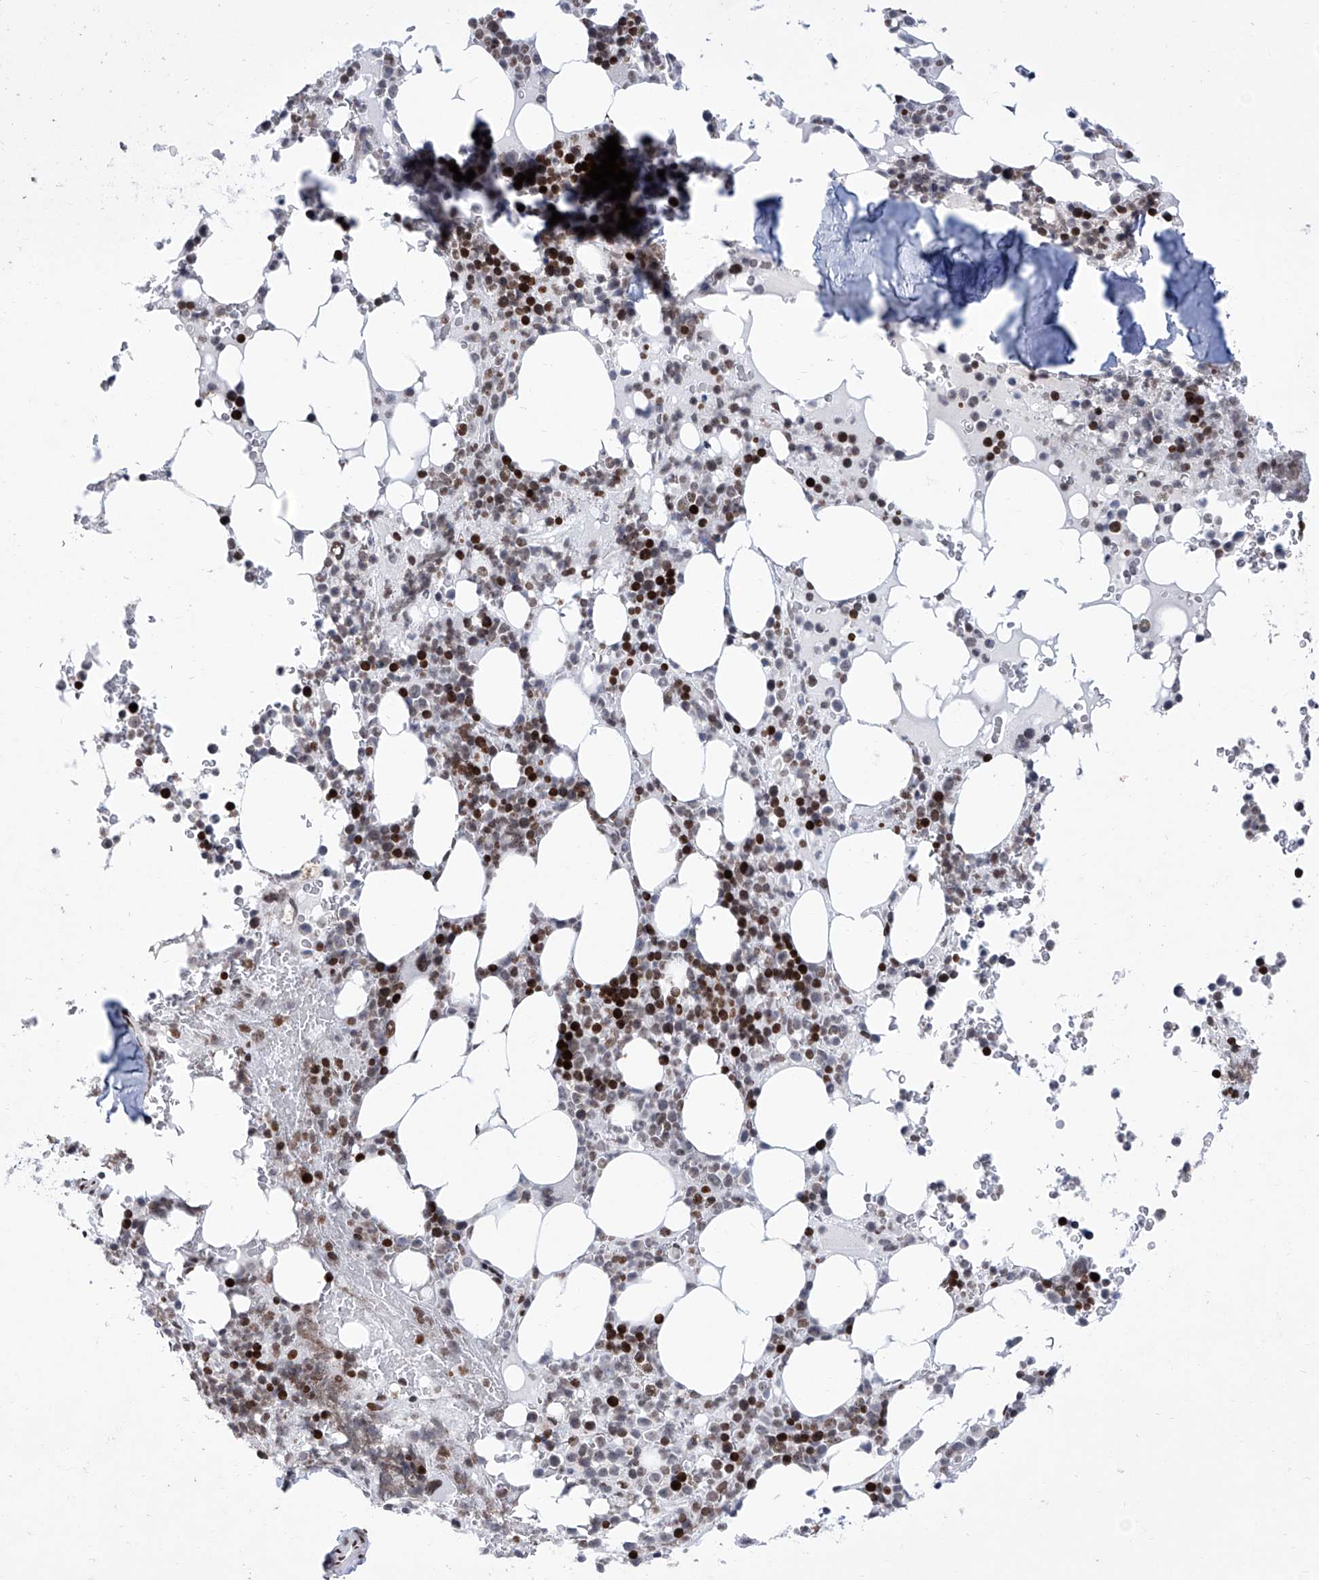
{"staining": {"intensity": "strong", "quantity": "25%-75%", "location": "nuclear"}, "tissue": "bone marrow", "cell_type": "Hematopoietic cells", "image_type": "normal", "snomed": [{"axis": "morphology", "description": "Normal tissue, NOS"}, {"axis": "topography", "description": "Bone marrow"}], "caption": "Immunohistochemistry staining of unremarkable bone marrow, which displays high levels of strong nuclear expression in approximately 25%-75% of hematopoietic cells indicating strong nuclear protein expression. The staining was performed using DAB (brown) for protein detection and nuclei were counterstained in hematoxylin (blue).", "gene": "HEY2", "patient": {"sex": "male", "age": 58}}